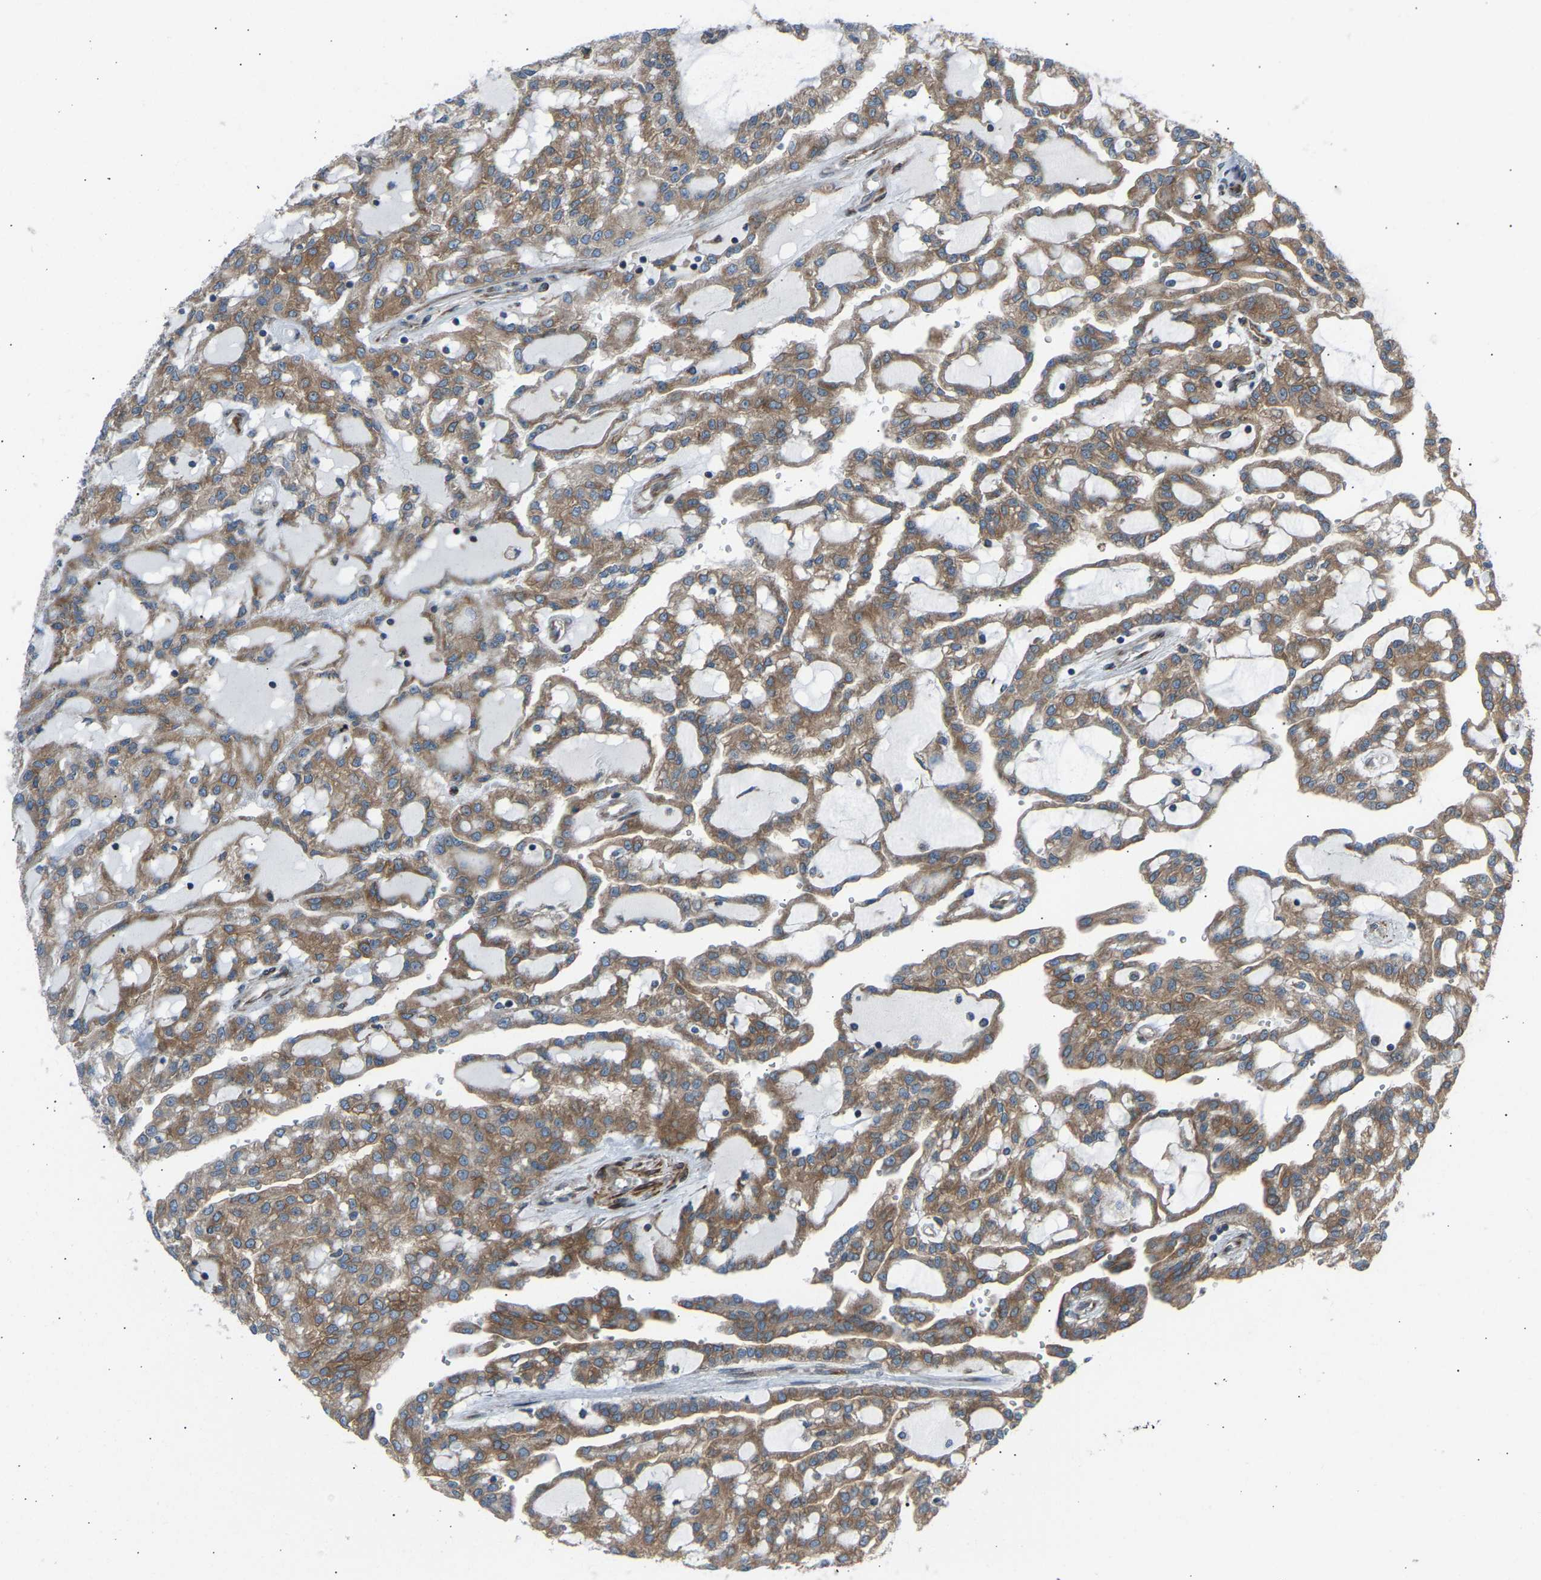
{"staining": {"intensity": "moderate", "quantity": ">75%", "location": "cytoplasmic/membranous"}, "tissue": "renal cancer", "cell_type": "Tumor cells", "image_type": "cancer", "snomed": [{"axis": "morphology", "description": "Adenocarcinoma, NOS"}, {"axis": "topography", "description": "Kidney"}], "caption": "Protein expression analysis of adenocarcinoma (renal) displays moderate cytoplasmic/membranous expression in approximately >75% of tumor cells.", "gene": "VPS41", "patient": {"sex": "male", "age": 63}}